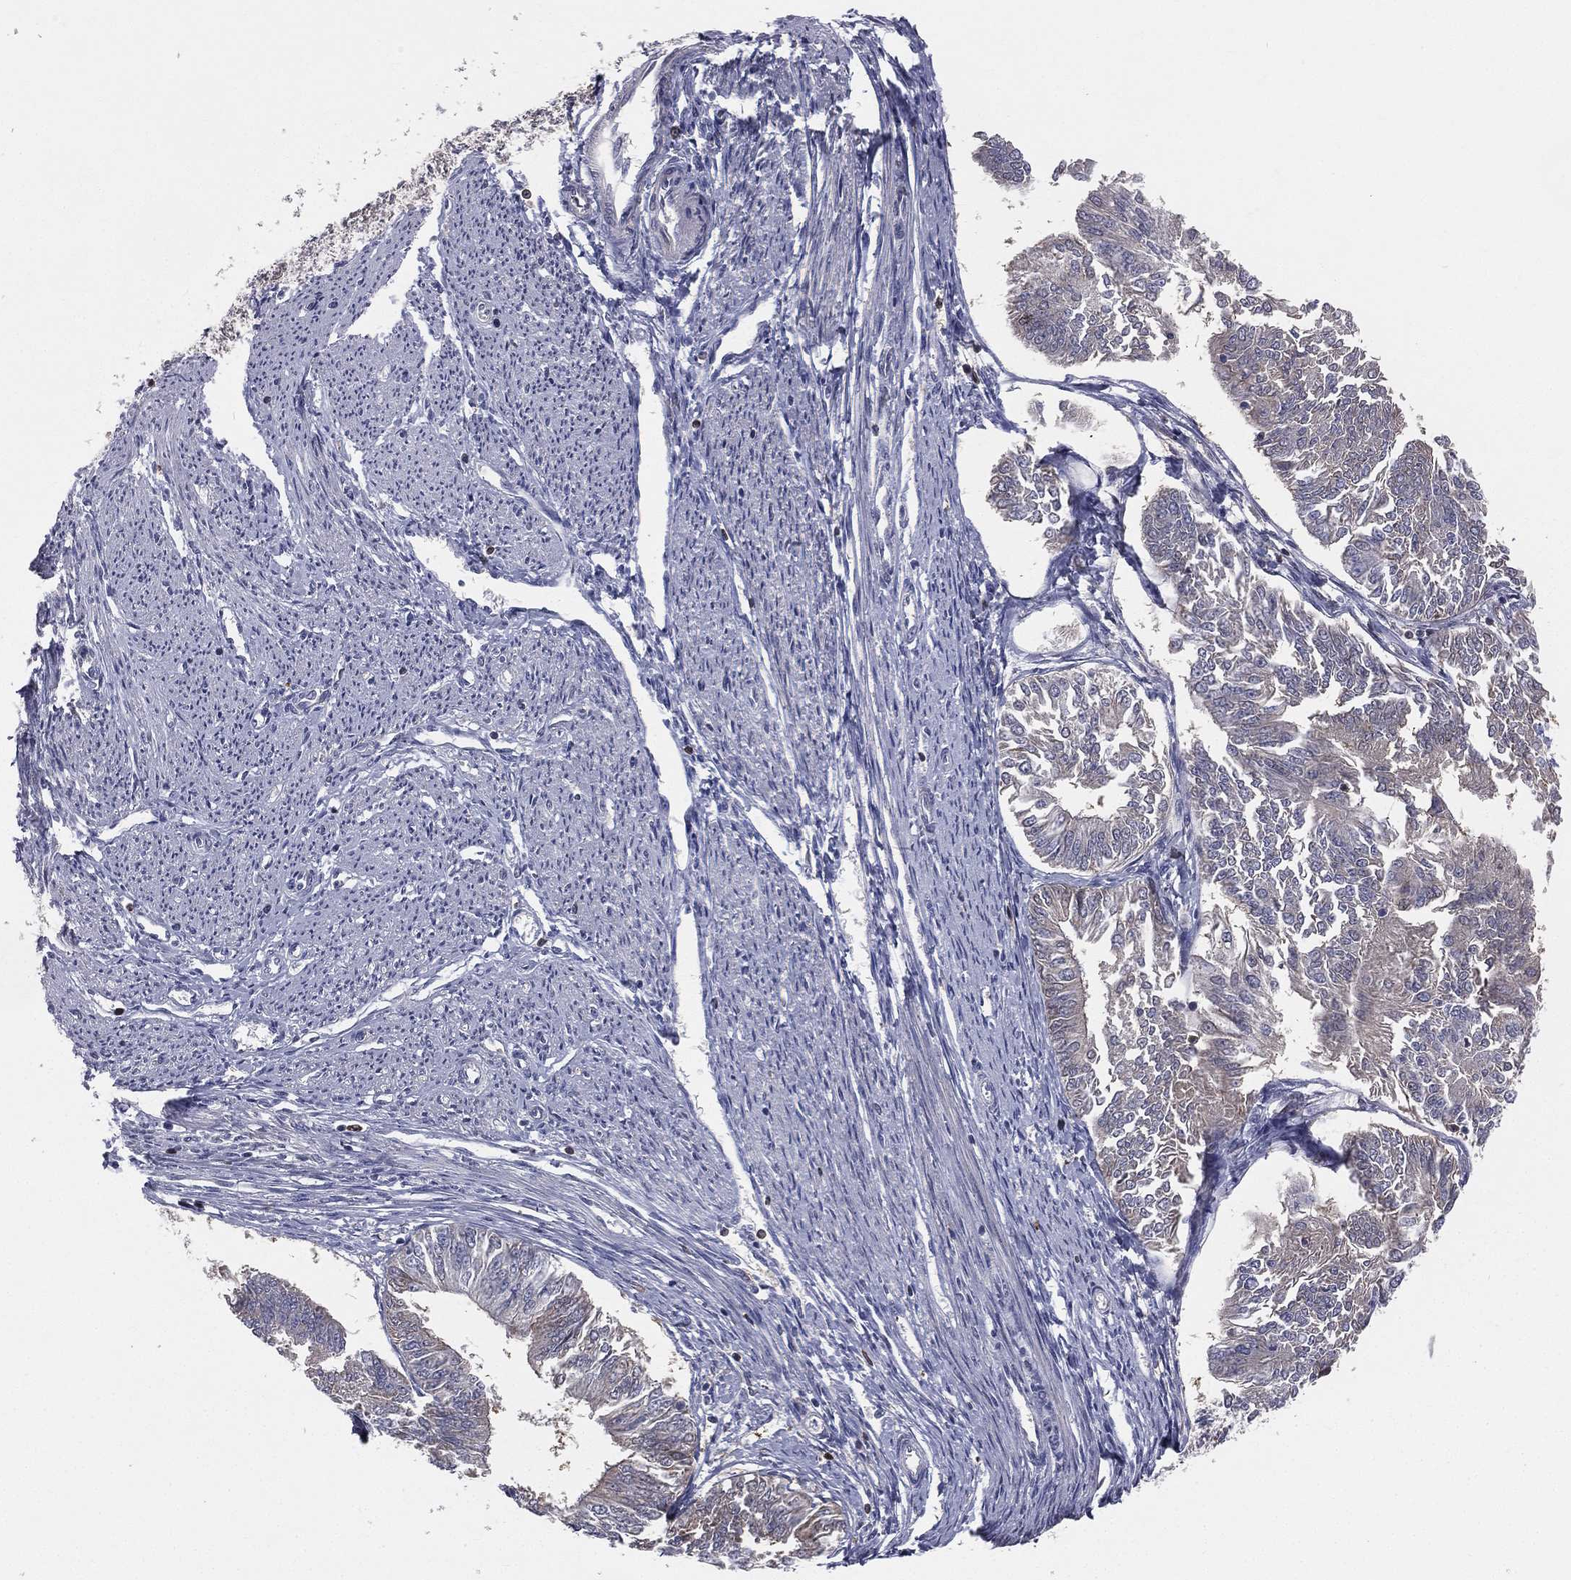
{"staining": {"intensity": "weak", "quantity": "25%-75%", "location": "cytoplasmic/membranous"}, "tissue": "endometrial cancer", "cell_type": "Tumor cells", "image_type": "cancer", "snomed": [{"axis": "morphology", "description": "Adenocarcinoma, NOS"}, {"axis": "topography", "description": "Endometrium"}], "caption": "Endometrial cancer (adenocarcinoma) stained with a protein marker exhibits weak staining in tumor cells.", "gene": "DMKN", "patient": {"sex": "female", "age": 58}}